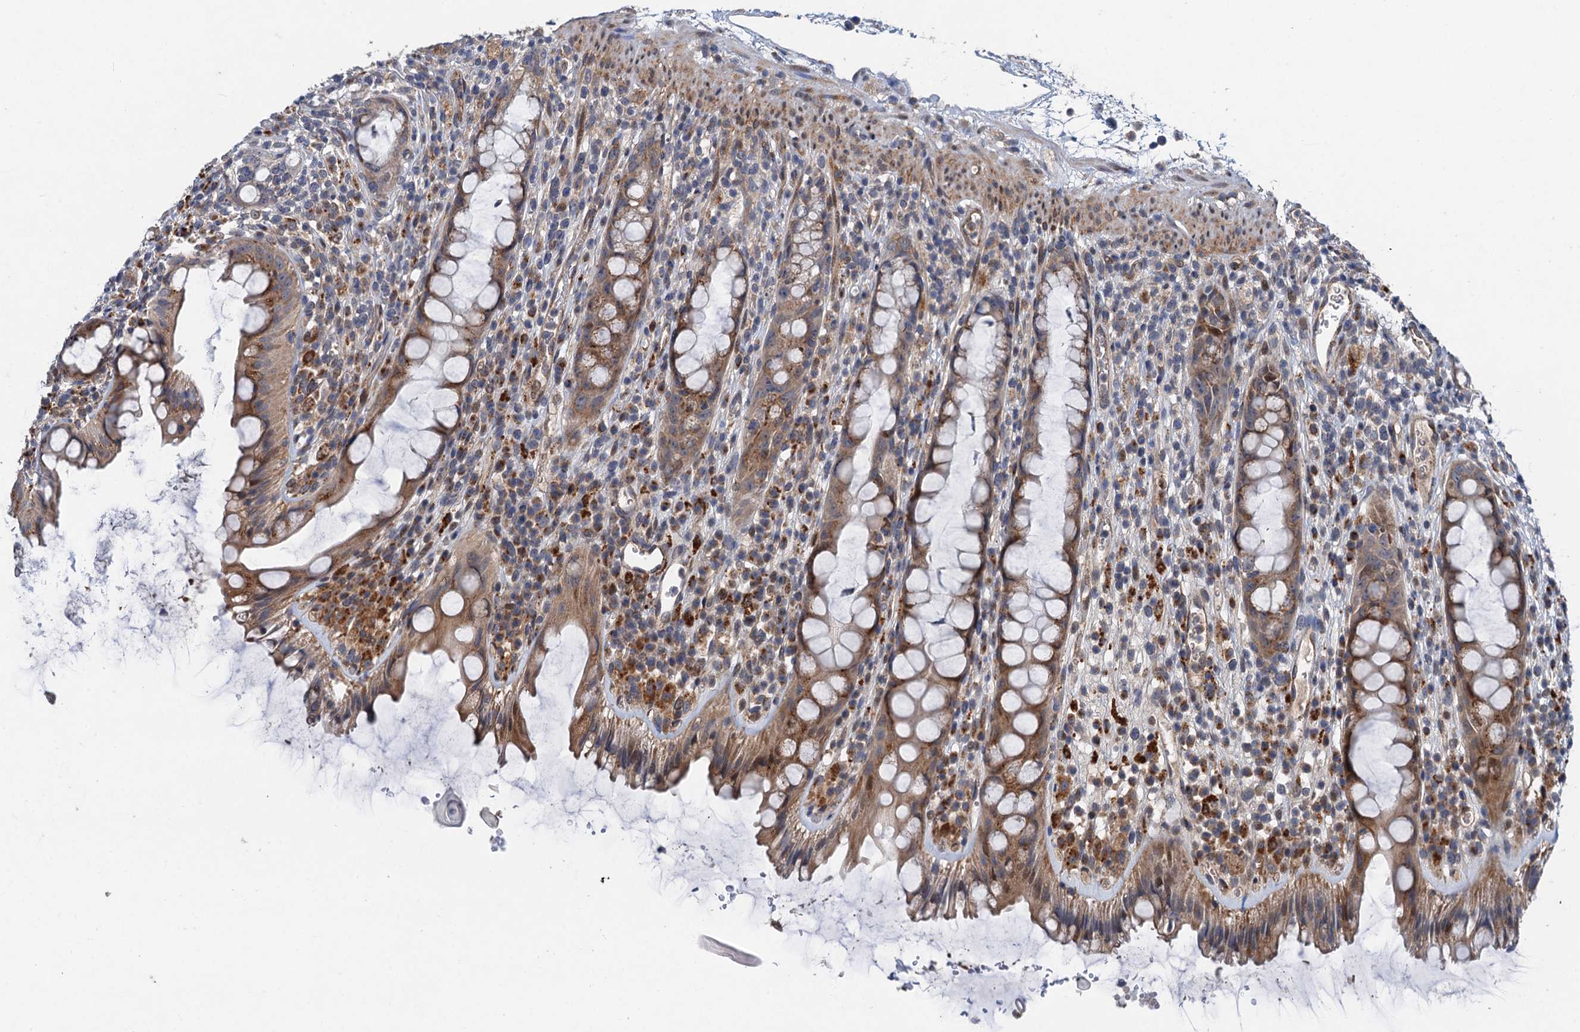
{"staining": {"intensity": "moderate", "quantity": ">75%", "location": "cytoplasmic/membranous"}, "tissue": "rectum", "cell_type": "Glandular cells", "image_type": "normal", "snomed": [{"axis": "morphology", "description": "Normal tissue, NOS"}, {"axis": "topography", "description": "Rectum"}], "caption": "Glandular cells display medium levels of moderate cytoplasmic/membranous expression in about >75% of cells in normal rectum.", "gene": "NBEA", "patient": {"sex": "female", "age": 57}}